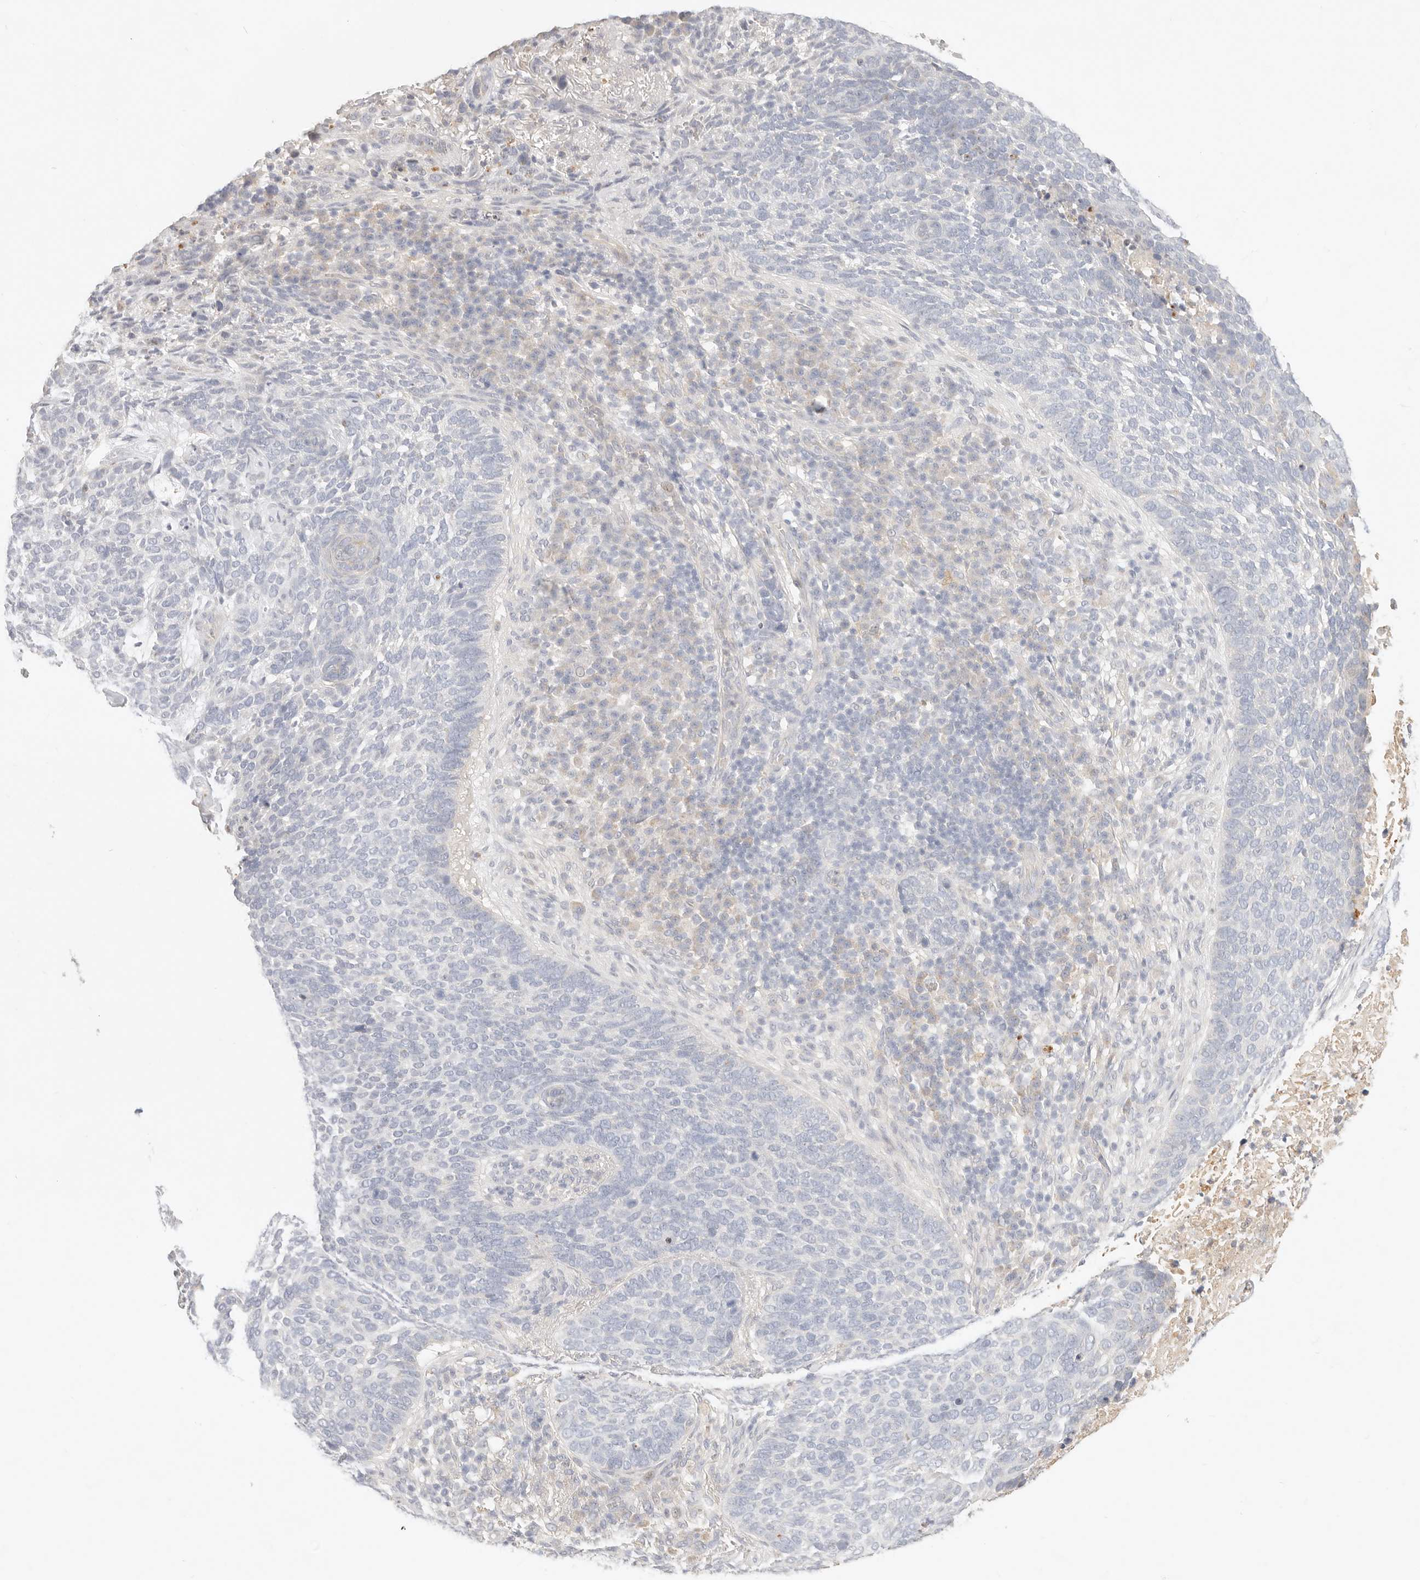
{"staining": {"intensity": "negative", "quantity": "none", "location": "none"}, "tissue": "skin cancer", "cell_type": "Tumor cells", "image_type": "cancer", "snomed": [{"axis": "morphology", "description": "Basal cell carcinoma"}, {"axis": "topography", "description": "Skin"}], "caption": "Micrograph shows no significant protein staining in tumor cells of basal cell carcinoma (skin).", "gene": "ACOX1", "patient": {"sex": "female", "age": 64}}